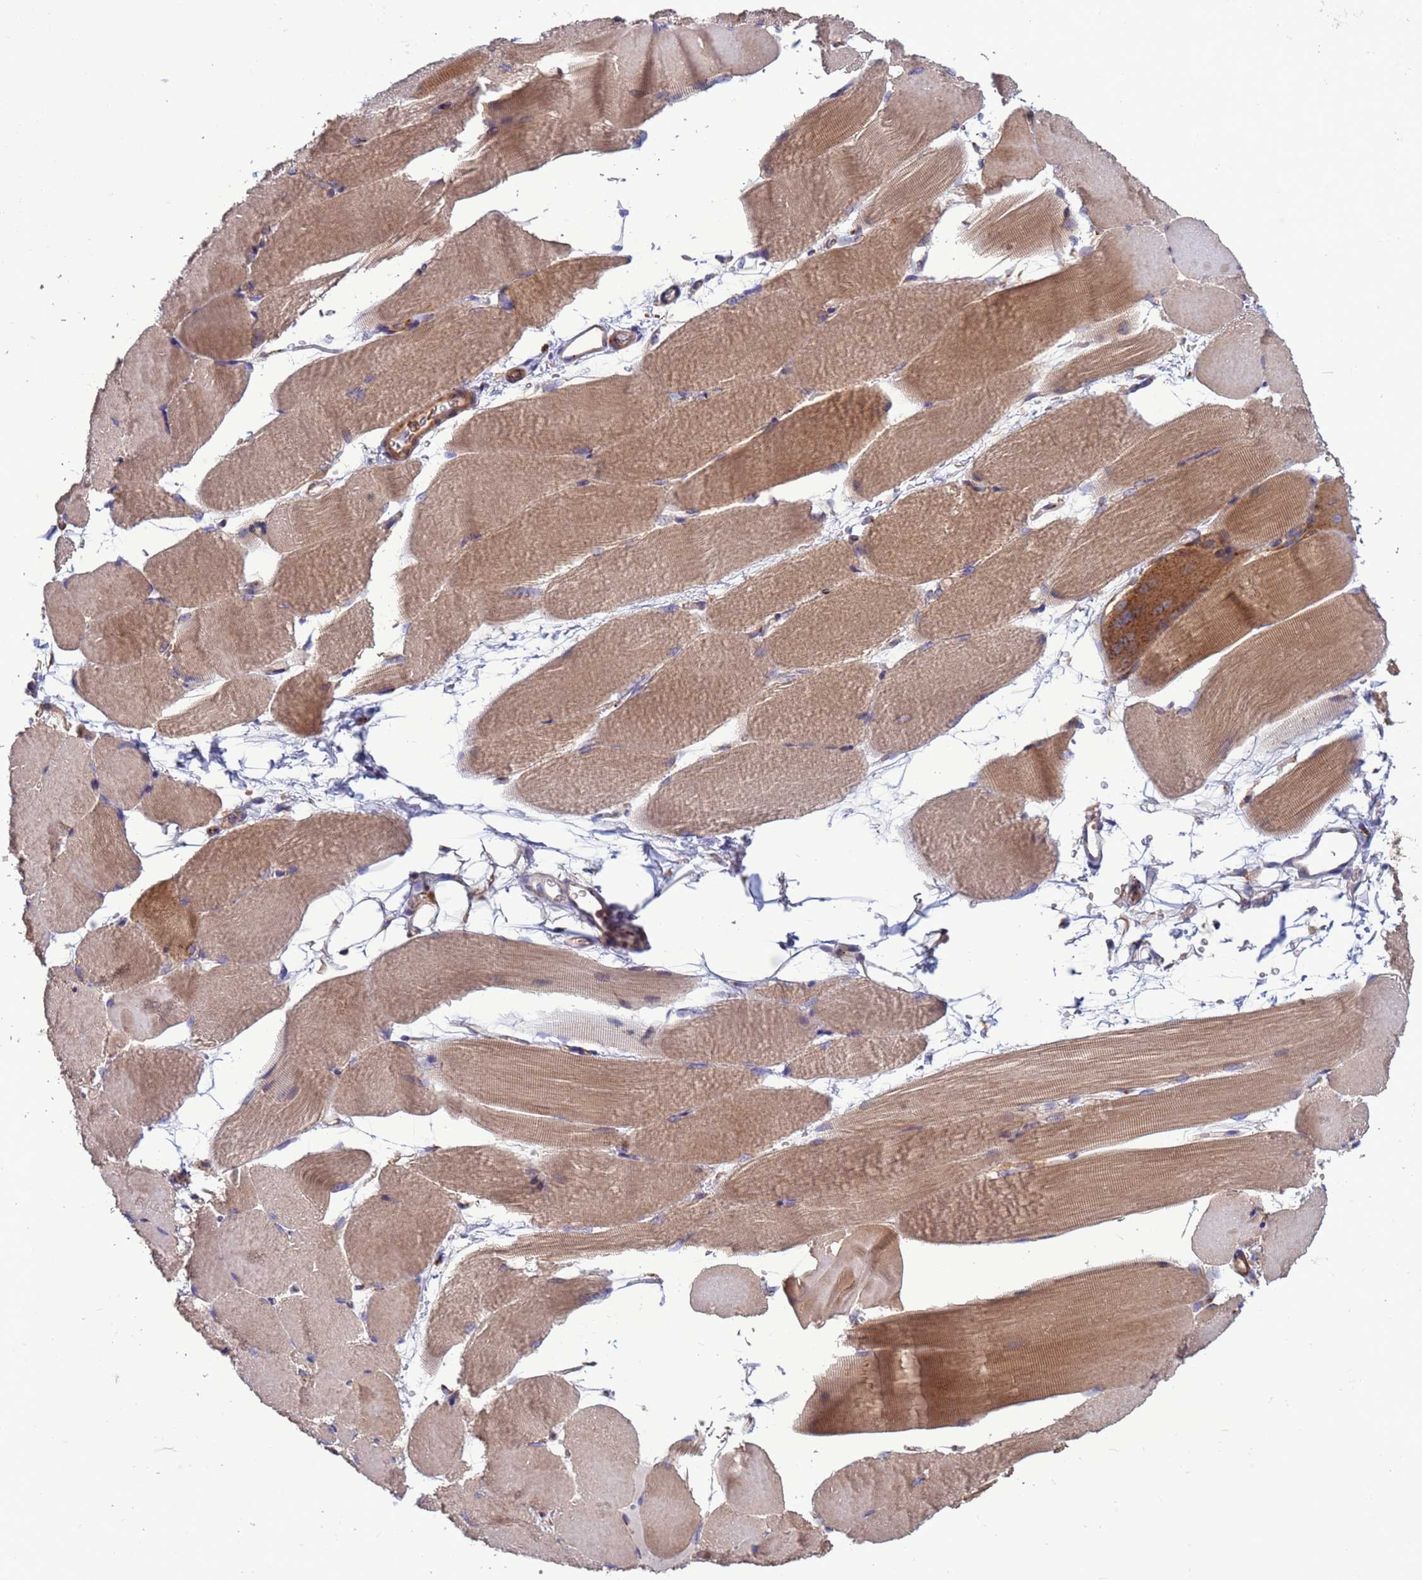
{"staining": {"intensity": "moderate", "quantity": ">75%", "location": "cytoplasmic/membranous"}, "tissue": "skeletal muscle", "cell_type": "Myocytes", "image_type": "normal", "snomed": [{"axis": "morphology", "description": "Normal tissue, NOS"}, {"axis": "topography", "description": "Skeletal muscle"}, {"axis": "topography", "description": "Parathyroid gland"}], "caption": "Myocytes exhibit medium levels of moderate cytoplasmic/membranous staining in about >75% of cells in unremarkable human skeletal muscle. (DAB (3,3'-diaminobenzidine) = brown stain, brightfield microscopy at high magnification).", "gene": "ZC3HAV1", "patient": {"sex": "female", "age": 37}}